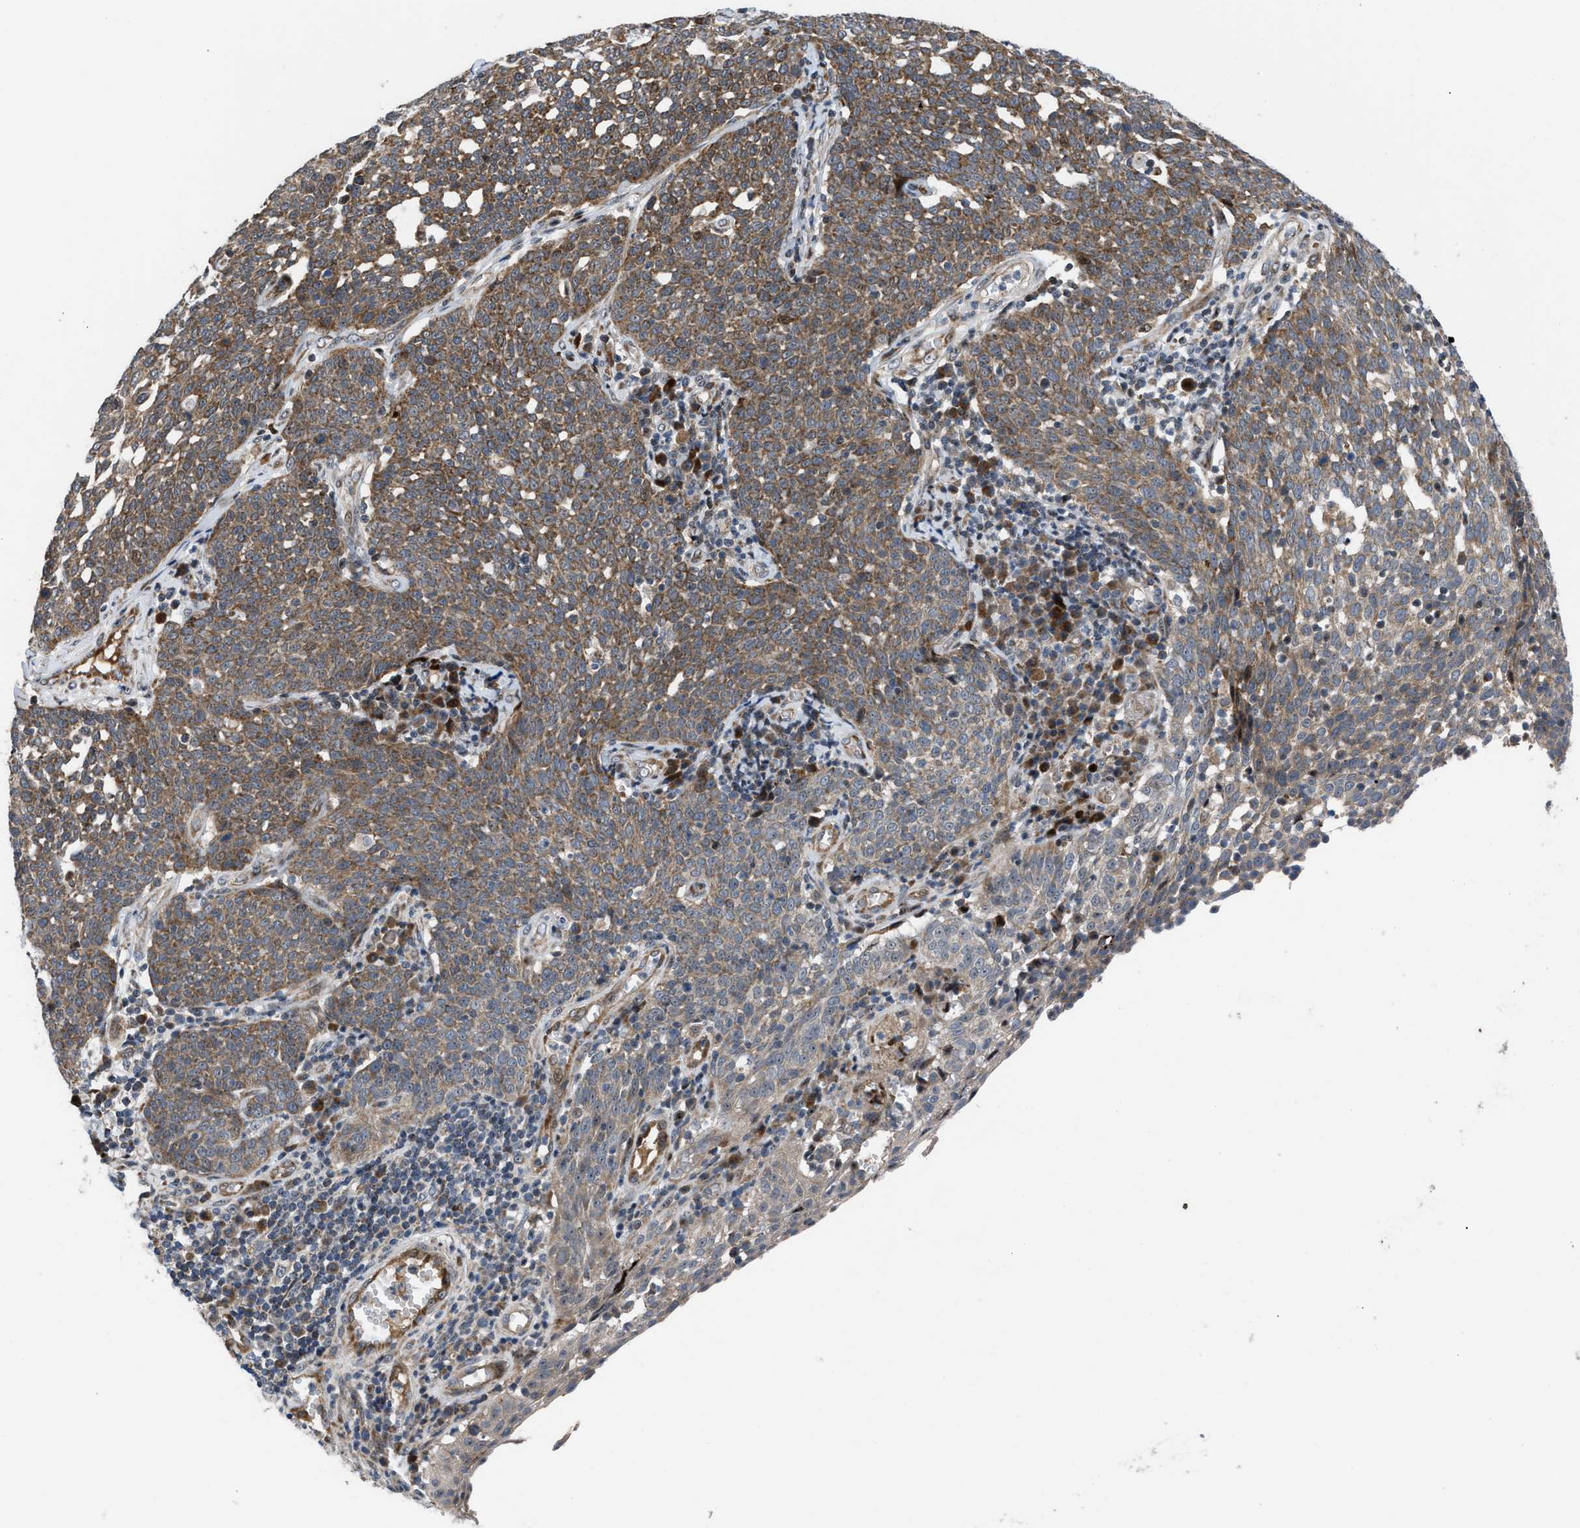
{"staining": {"intensity": "moderate", "quantity": ">75%", "location": "cytoplasmic/membranous"}, "tissue": "cervical cancer", "cell_type": "Tumor cells", "image_type": "cancer", "snomed": [{"axis": "morphology", "description": "Squamous cell carcinoma, NOS"}, {"axis": "topography", "description": "Cervix"}], "caption": "A medium amount of moderate cytoplasmic/membranous expression is identified in about >75% of tumor cells in cervical cancer (squamous cell carcinoma) tissue.", "gene": "AP3M2", "patient": {"sex": "female", "age": 34}}